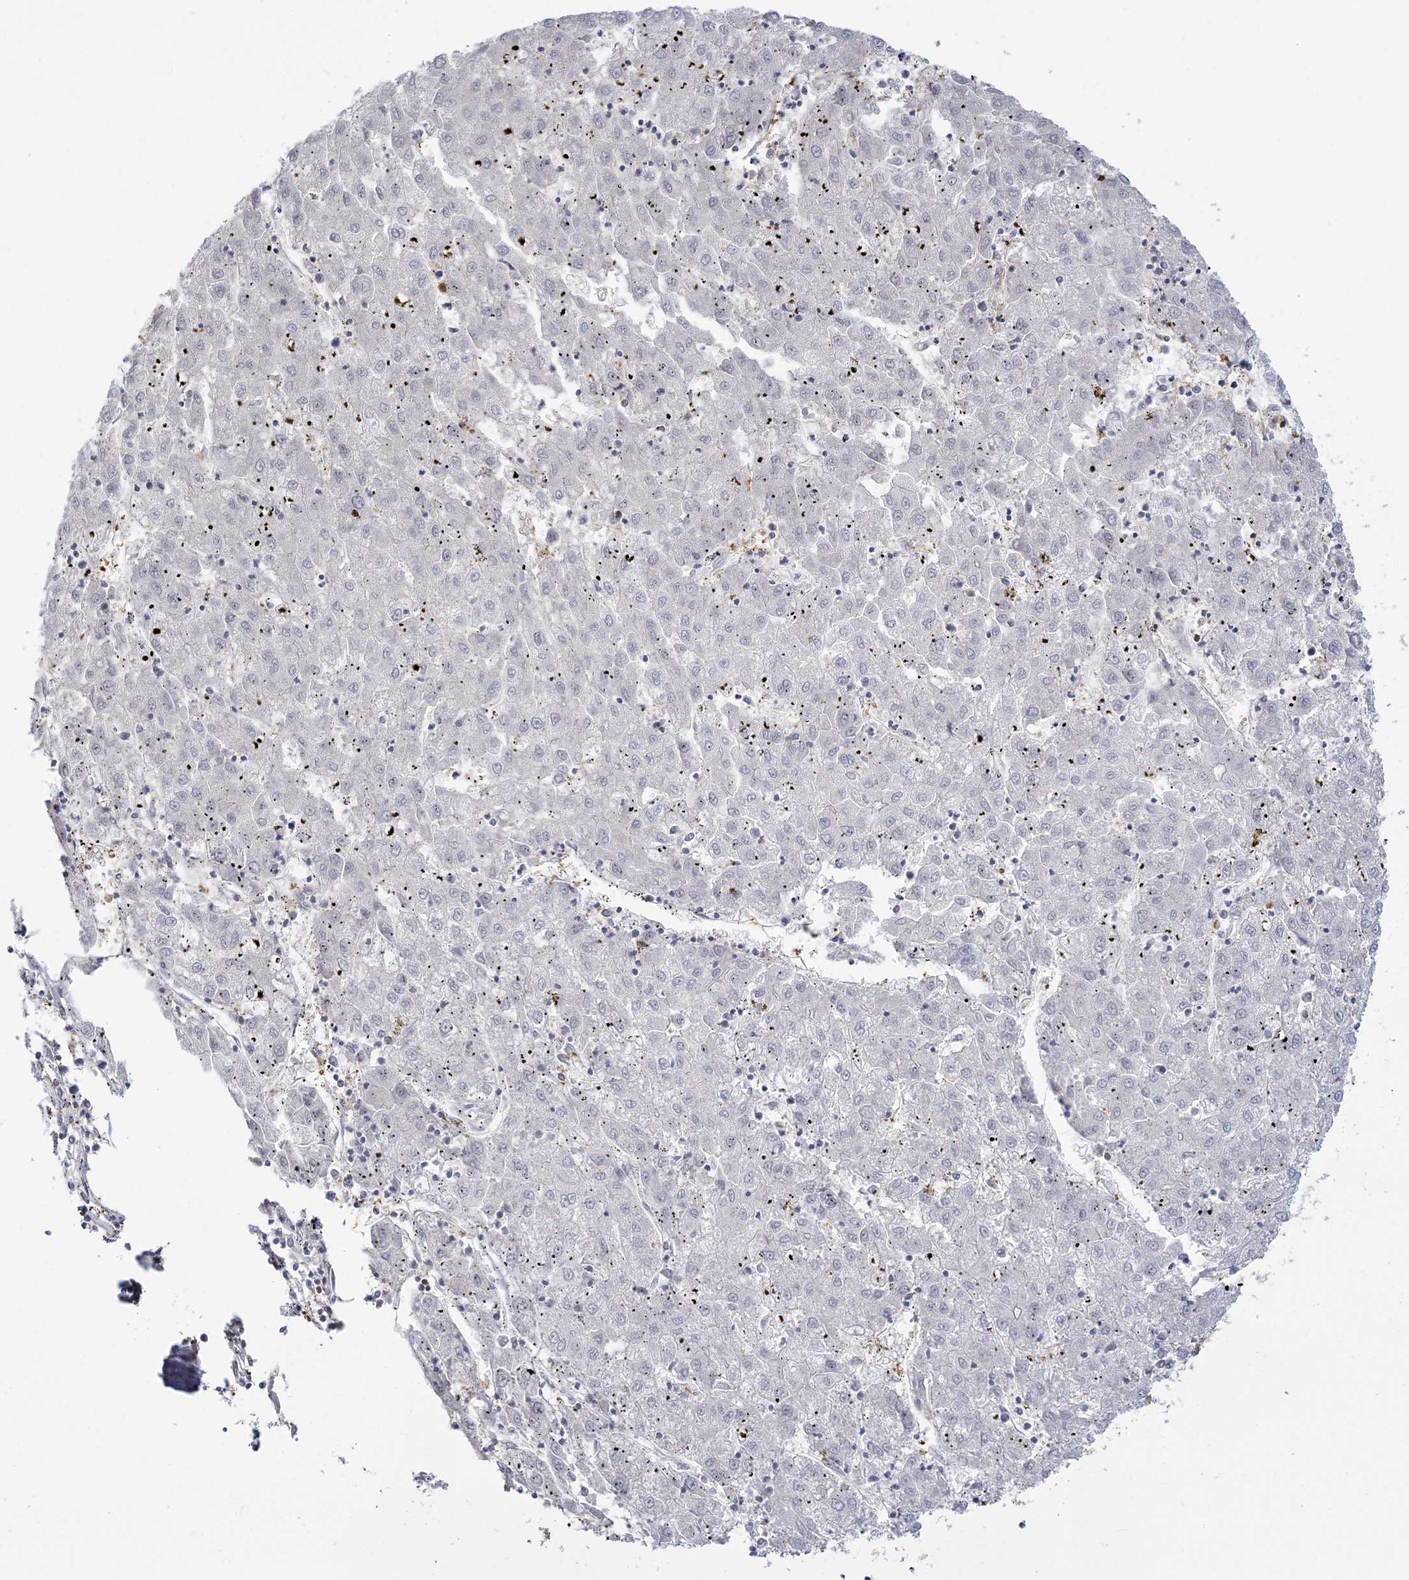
{"staining": {"intensity": "negative", "quantity": "none", "location": "none"}, "tissue": "liver cancer", "cell_type": "Tumor cells", "image_type": "cancer", "snomed": [{"axis": "morphology", "description": "Carcinoma, Hepatocellular, NOS"}, {"axis": "topography", "description": "Liver"}], "caption": "This is an immunohistochemistry histopathology image of liver cancer. There is no staining in tumor cells.", "gene": "ANKS1A", "patient": {"sex": "male", "age": 72}}